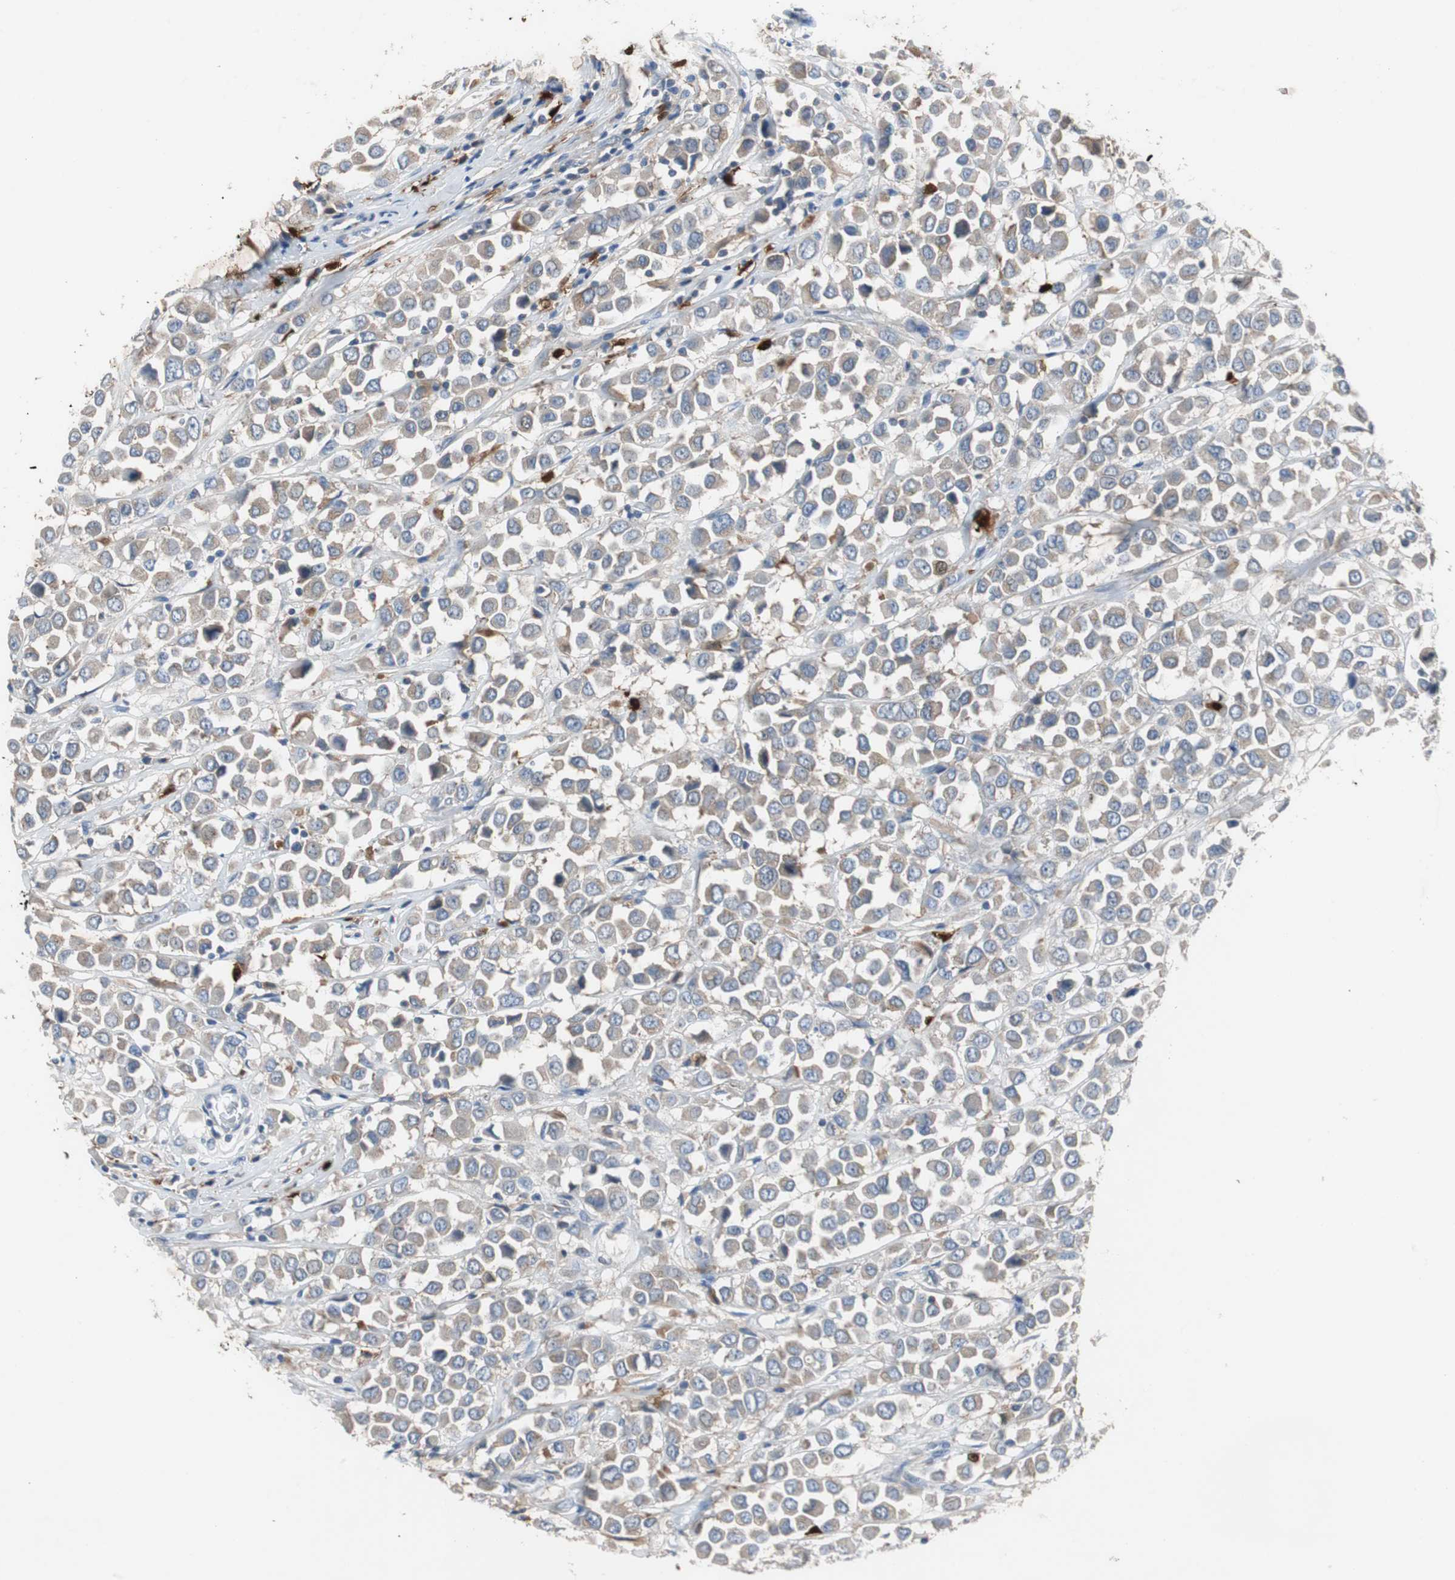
{"staining": {"intensity": "moderate", "quantity": ">75%", "location": "cytoplasmic/membranous"}, "tissue": "breast cancer", "cell_type": "Tumor cells", "image_type": "cancer", "snomed": [{"axis": "morphology", "description": "Duct carcinoma"}, {"axis": "topography", "description": "Breast"}], "caption": "Moderate cytoplasmic/membranous protein staining is identified in about >75% of tumor cells in breast cancer. (DAB (3,3'-diaminobenzidine) IHC with brightfield microscopy, high magnification).", "gene": "CALB2", "patient": {"sex": "female", "age": 61}}